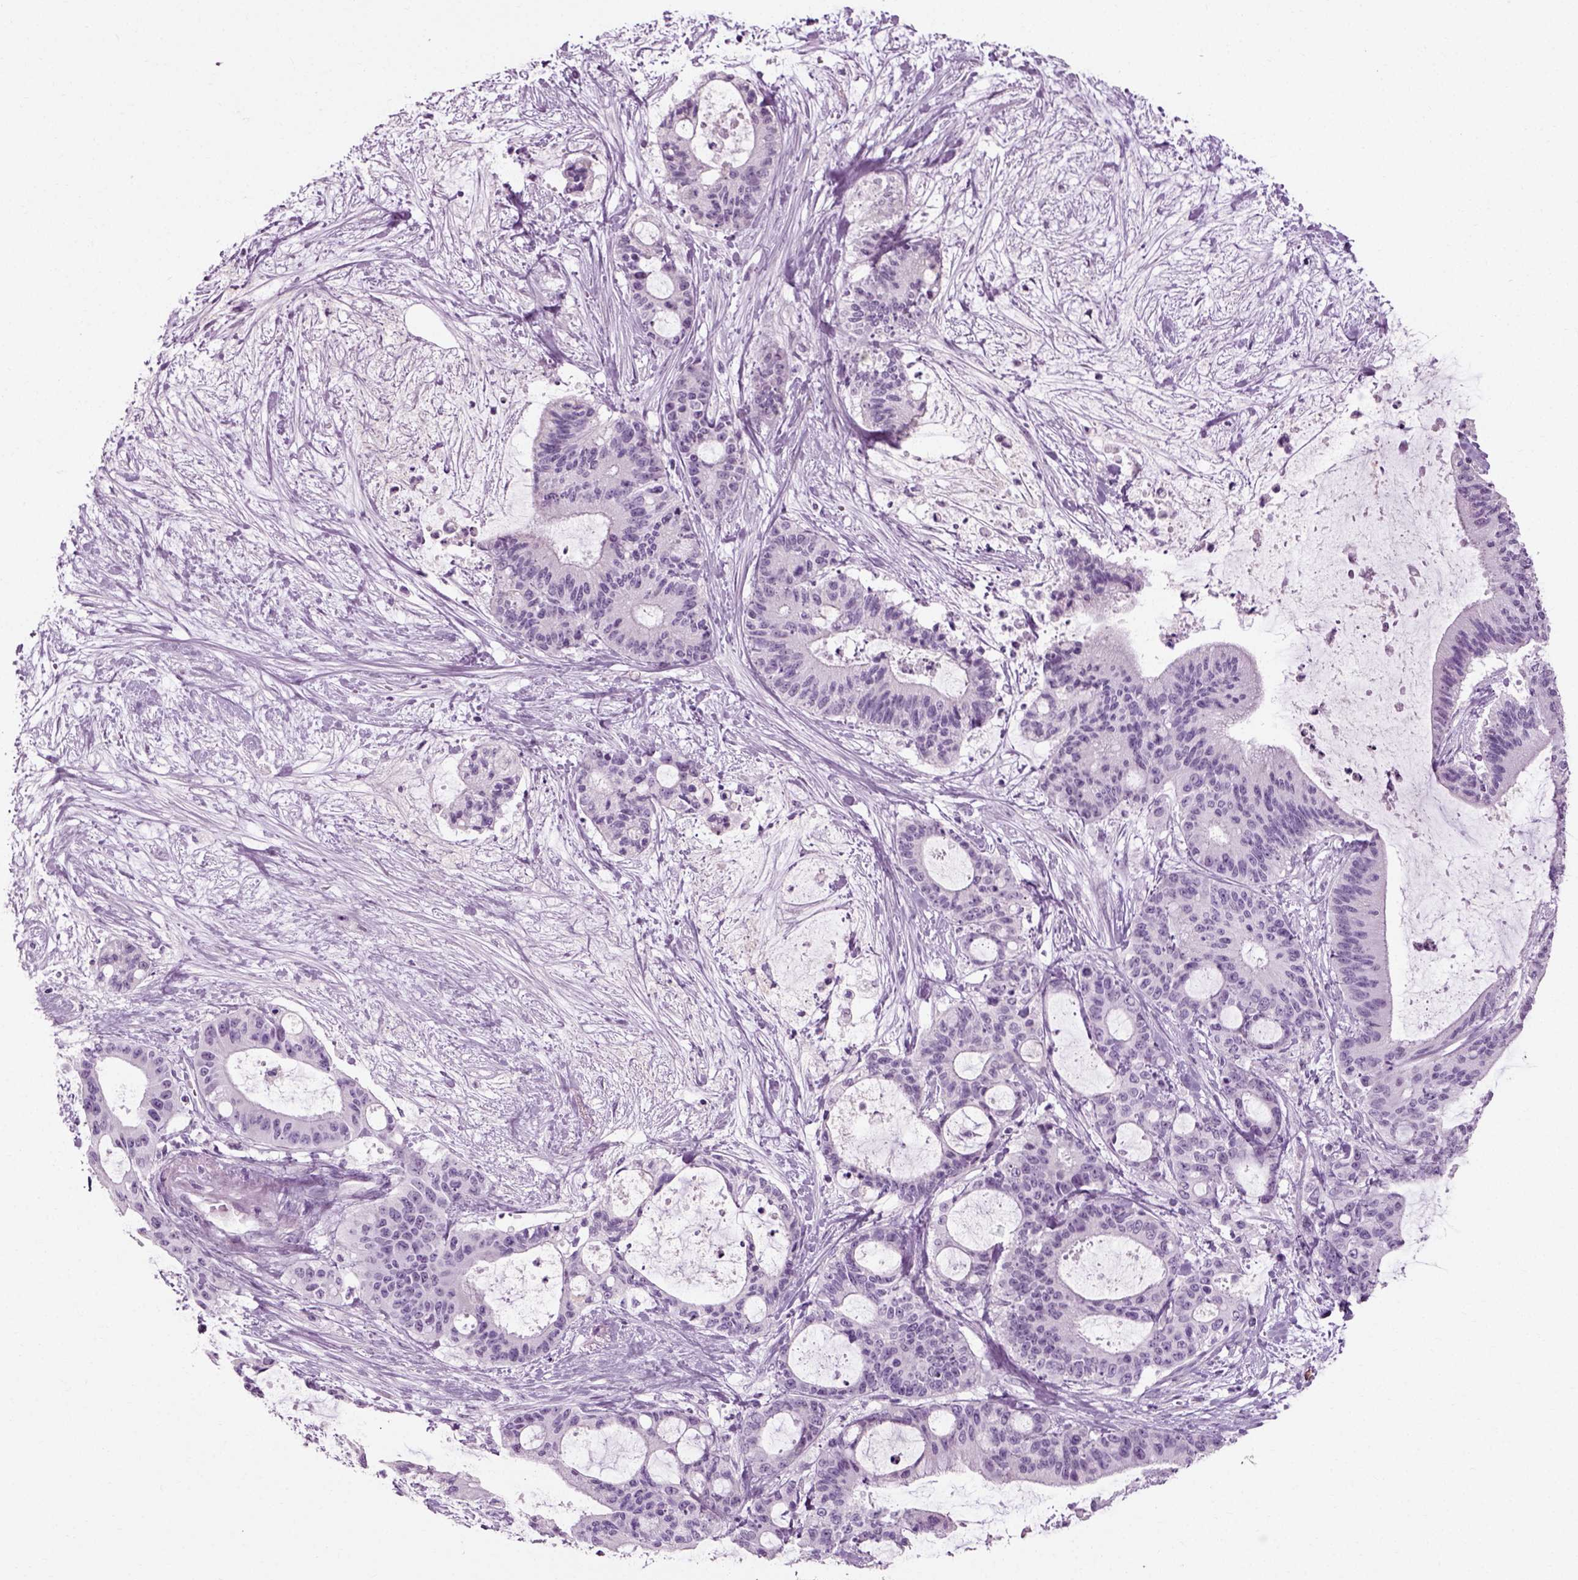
{"staining": {"intensity": "negative", "quantity": "none", "location": "none"}, "tissue": "liver cancer", "cell_type": "Tumor cells", "image_type": "cancer", "snomed": [{"axis": "morphology", "description": "Cholangiocarcinoma"}, {"axis": "topography", "description": "Liver"}], "caption": "Human liver cholangiocarcinoma stained for a protein using immunohistochemistry reveals no staining in tumor cells.", "gene": "SLC26A8", "patient": {"sex": "female", "age": 73}}